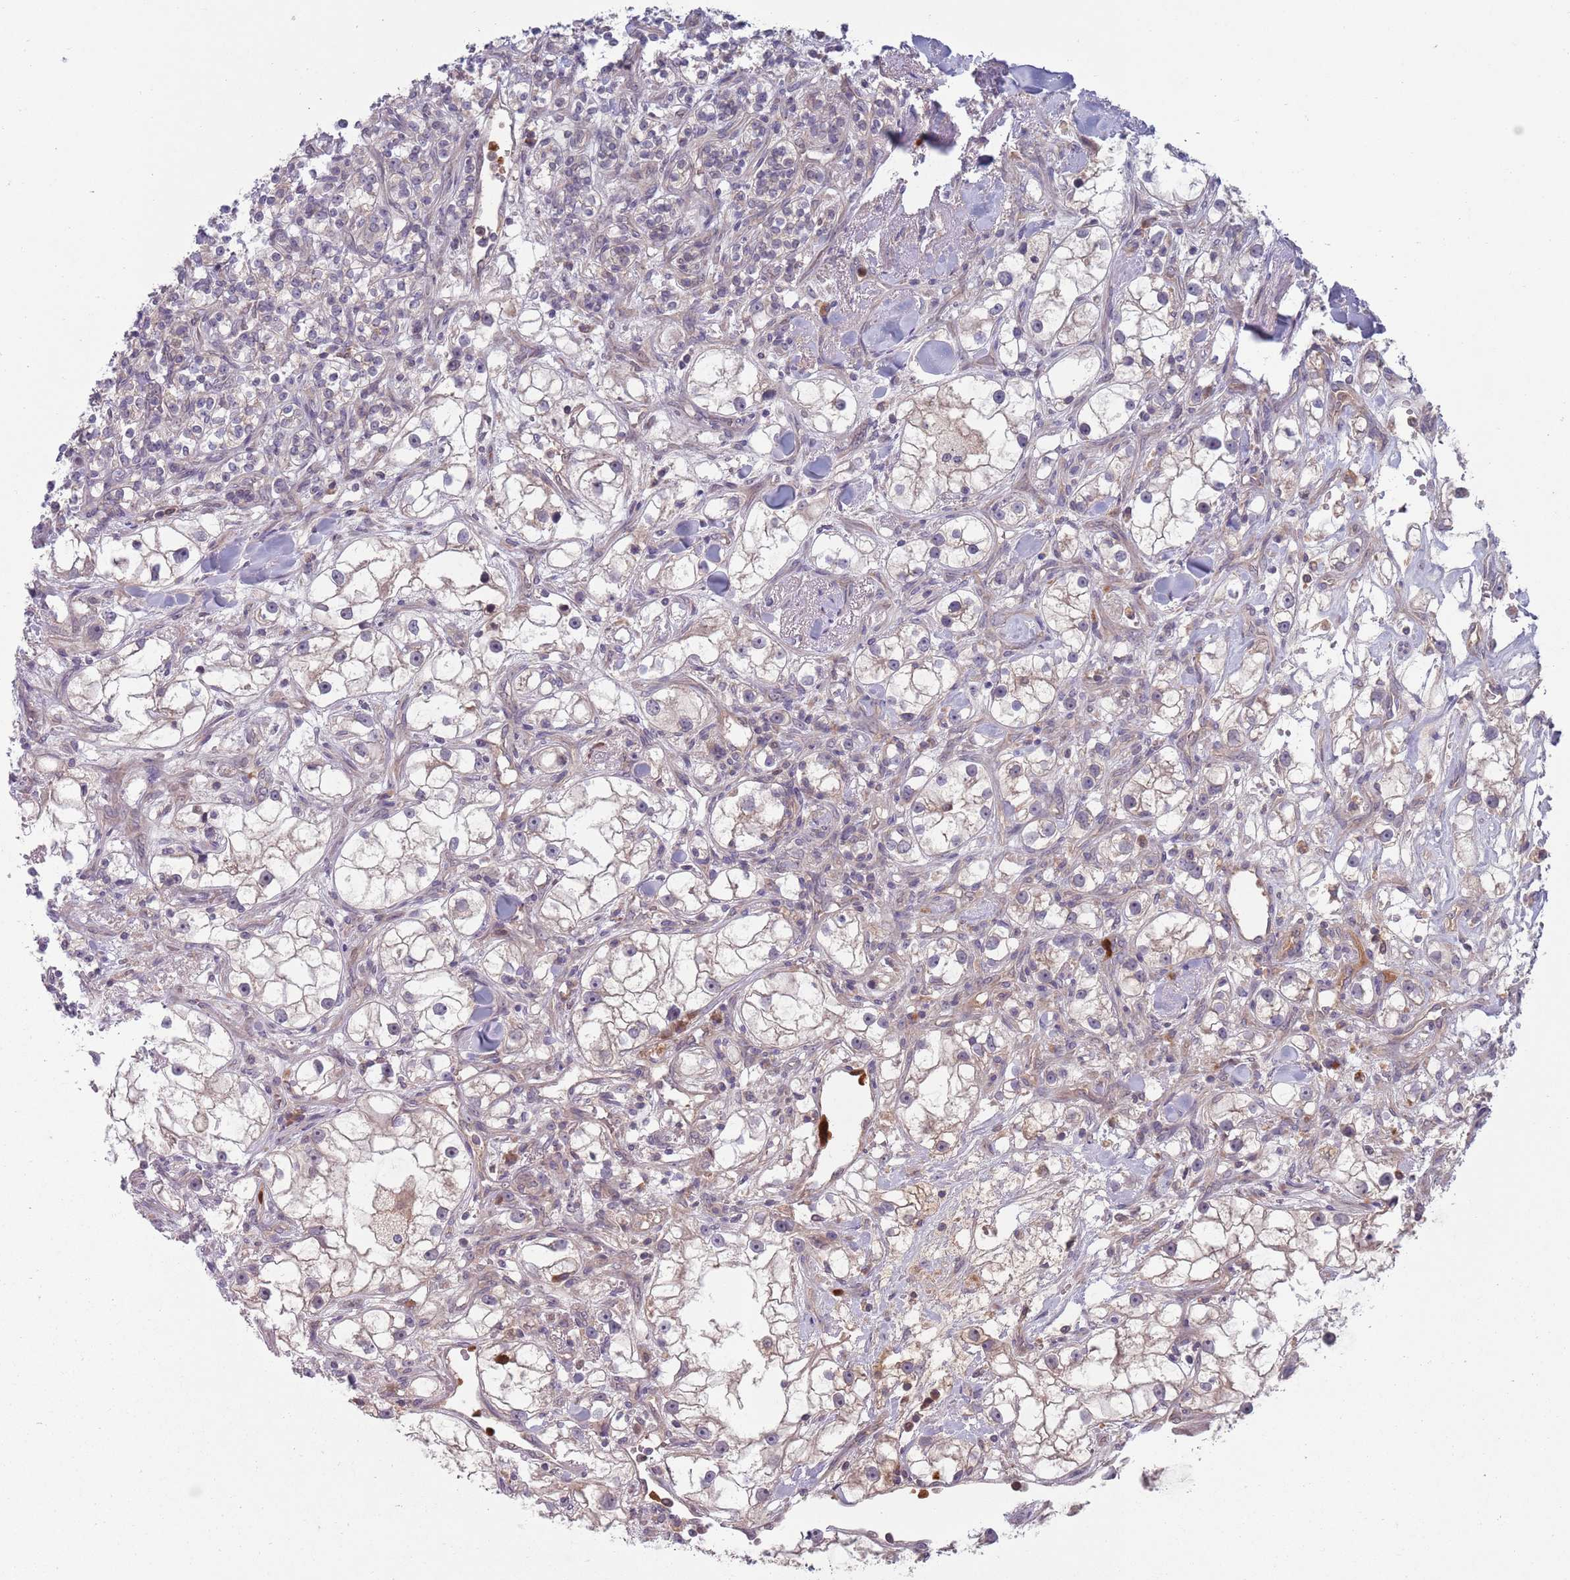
{"staining": {"intensity": "negative", "quantity": "none", "location": "none"}, "tissue": "renal cancer", "cell_type": "Tumor cells", "image_type": "cancer", "snomed": [{"axis": "morphology", "description": "Adenocarcinoma, NOS"}, {"axis": "topography", "description": "Kidney"}], "caption": "DAB immunohistochemical staining of adenocarcinoma (renal) exhibits no significant positivity in tumor cells. (Stains: DAB (3,3'-diaminobenzidine) IHC with hematoxylin counter stain, Microscopy: brightfield microscopy at high magnification).", "gene": "TYW1", "patient": {"sex": "male", "age": 77}}